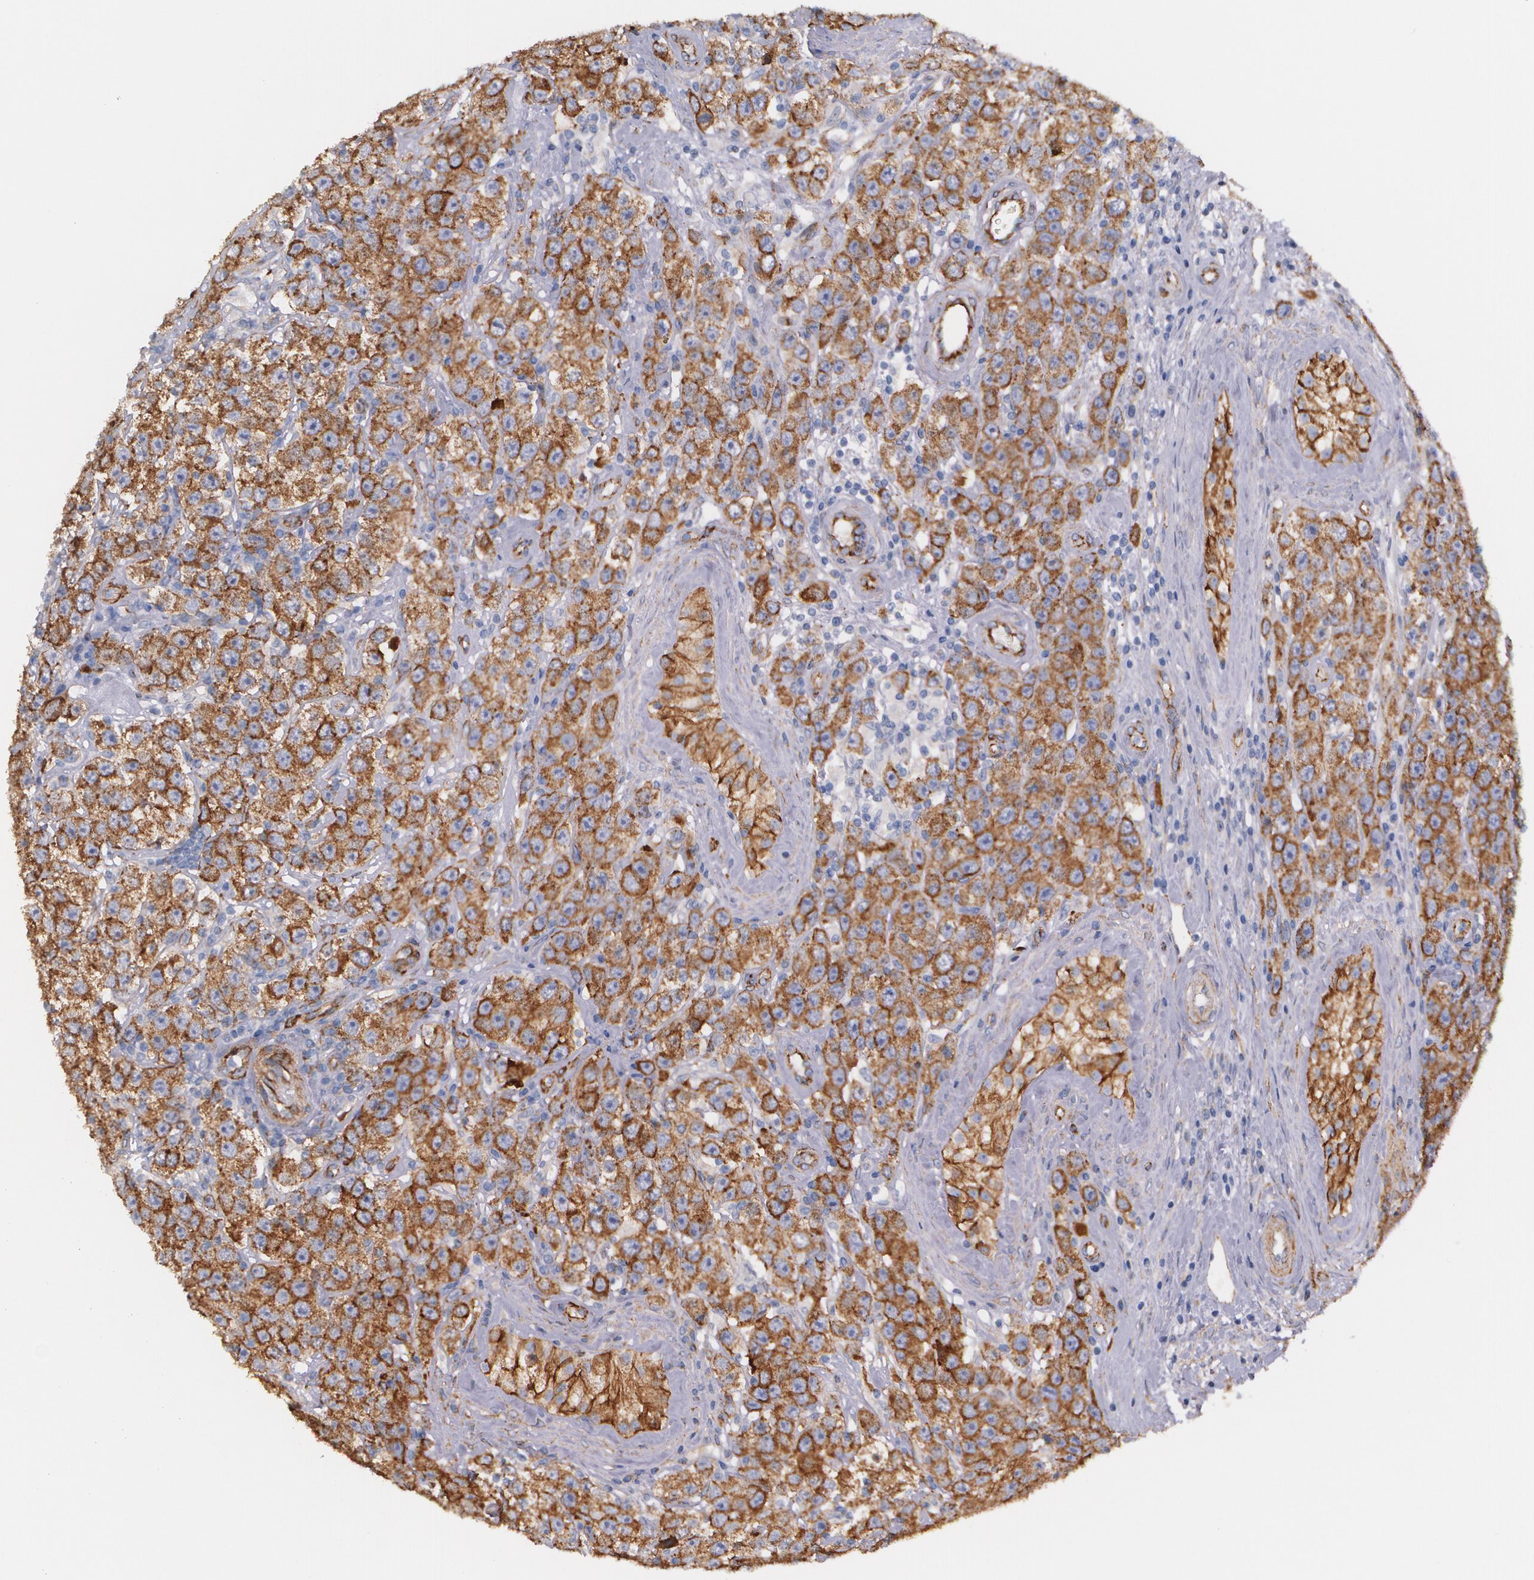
{"staining": {"intensity": "strong", "quantity": ">75%", "location": "cytoplasmic/membranous"}, "tissue": "testis cancer", "cell_type": "Tumor cells", "image_type": "cancer", "snomed": [{"axis": "morphology", "description": "Seminoma, NOS"}, {"axis": "topography", "description": "Testis"}], "caption": "Human testis cancer stained with a brown dye demonstrates strong cytoplasmic/membranous positive staining in about >75% of tumor cells.", "gene": "TJP1", "patient": {"sex": "male", "age": 52}}